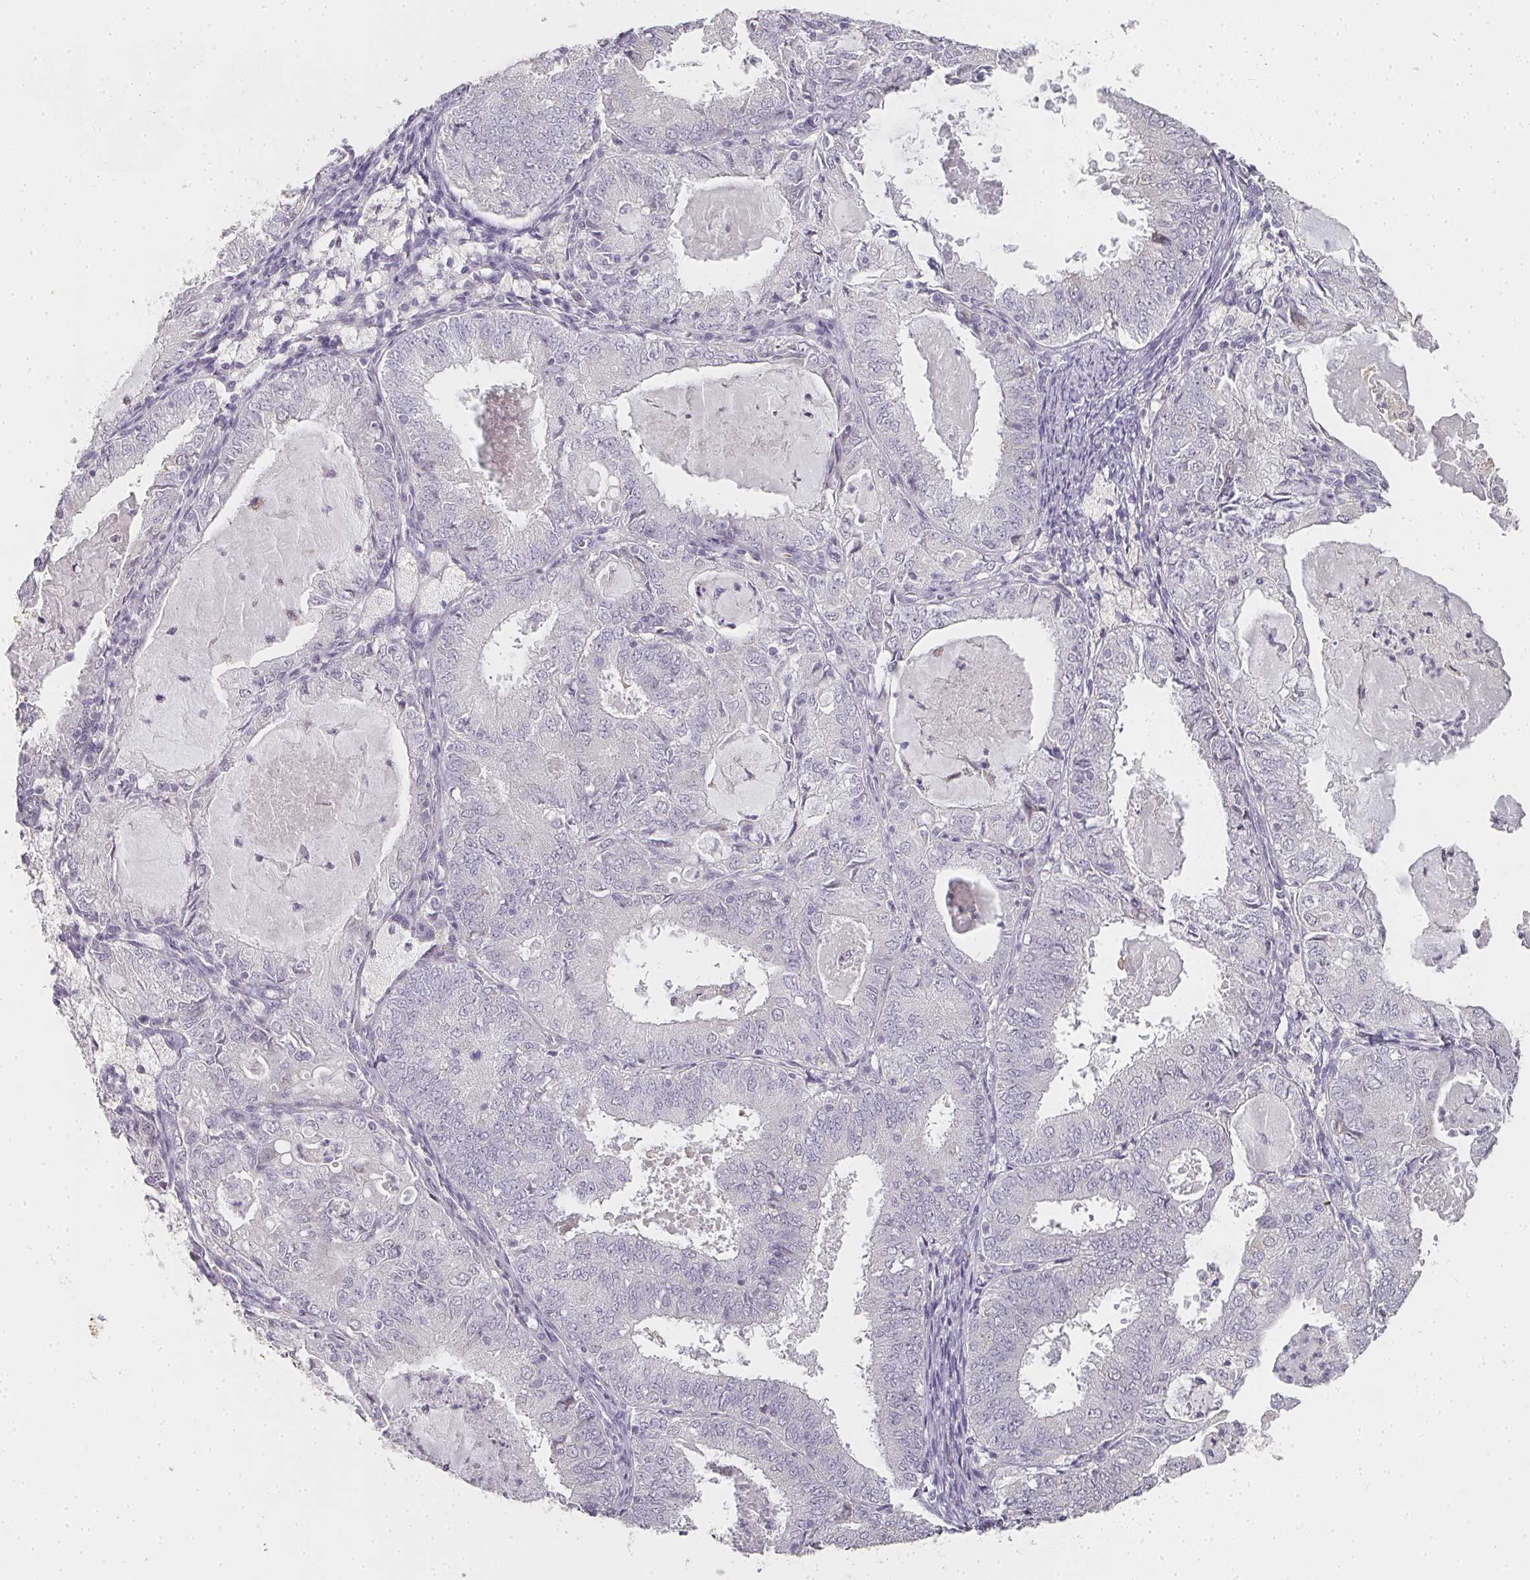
{"staining": {"intensity": "negative", "quantity": "none", "location": "none"}, "tissue": "endometrial cancer", "cell_type": "Tumor cells", "image_type": "cancer", "snomed": [{"axis": "morphology", "description": "Adenocarcinoma, NOS"}, {"axis": "topography", "description": "Endometrium"}], "caption": "This is an IHC image of adenocarcinoma (endometrial). There is no positivity in tumor cells.", "gene": "SHISA2", "patient": {"sex": "female", "age": 57}}